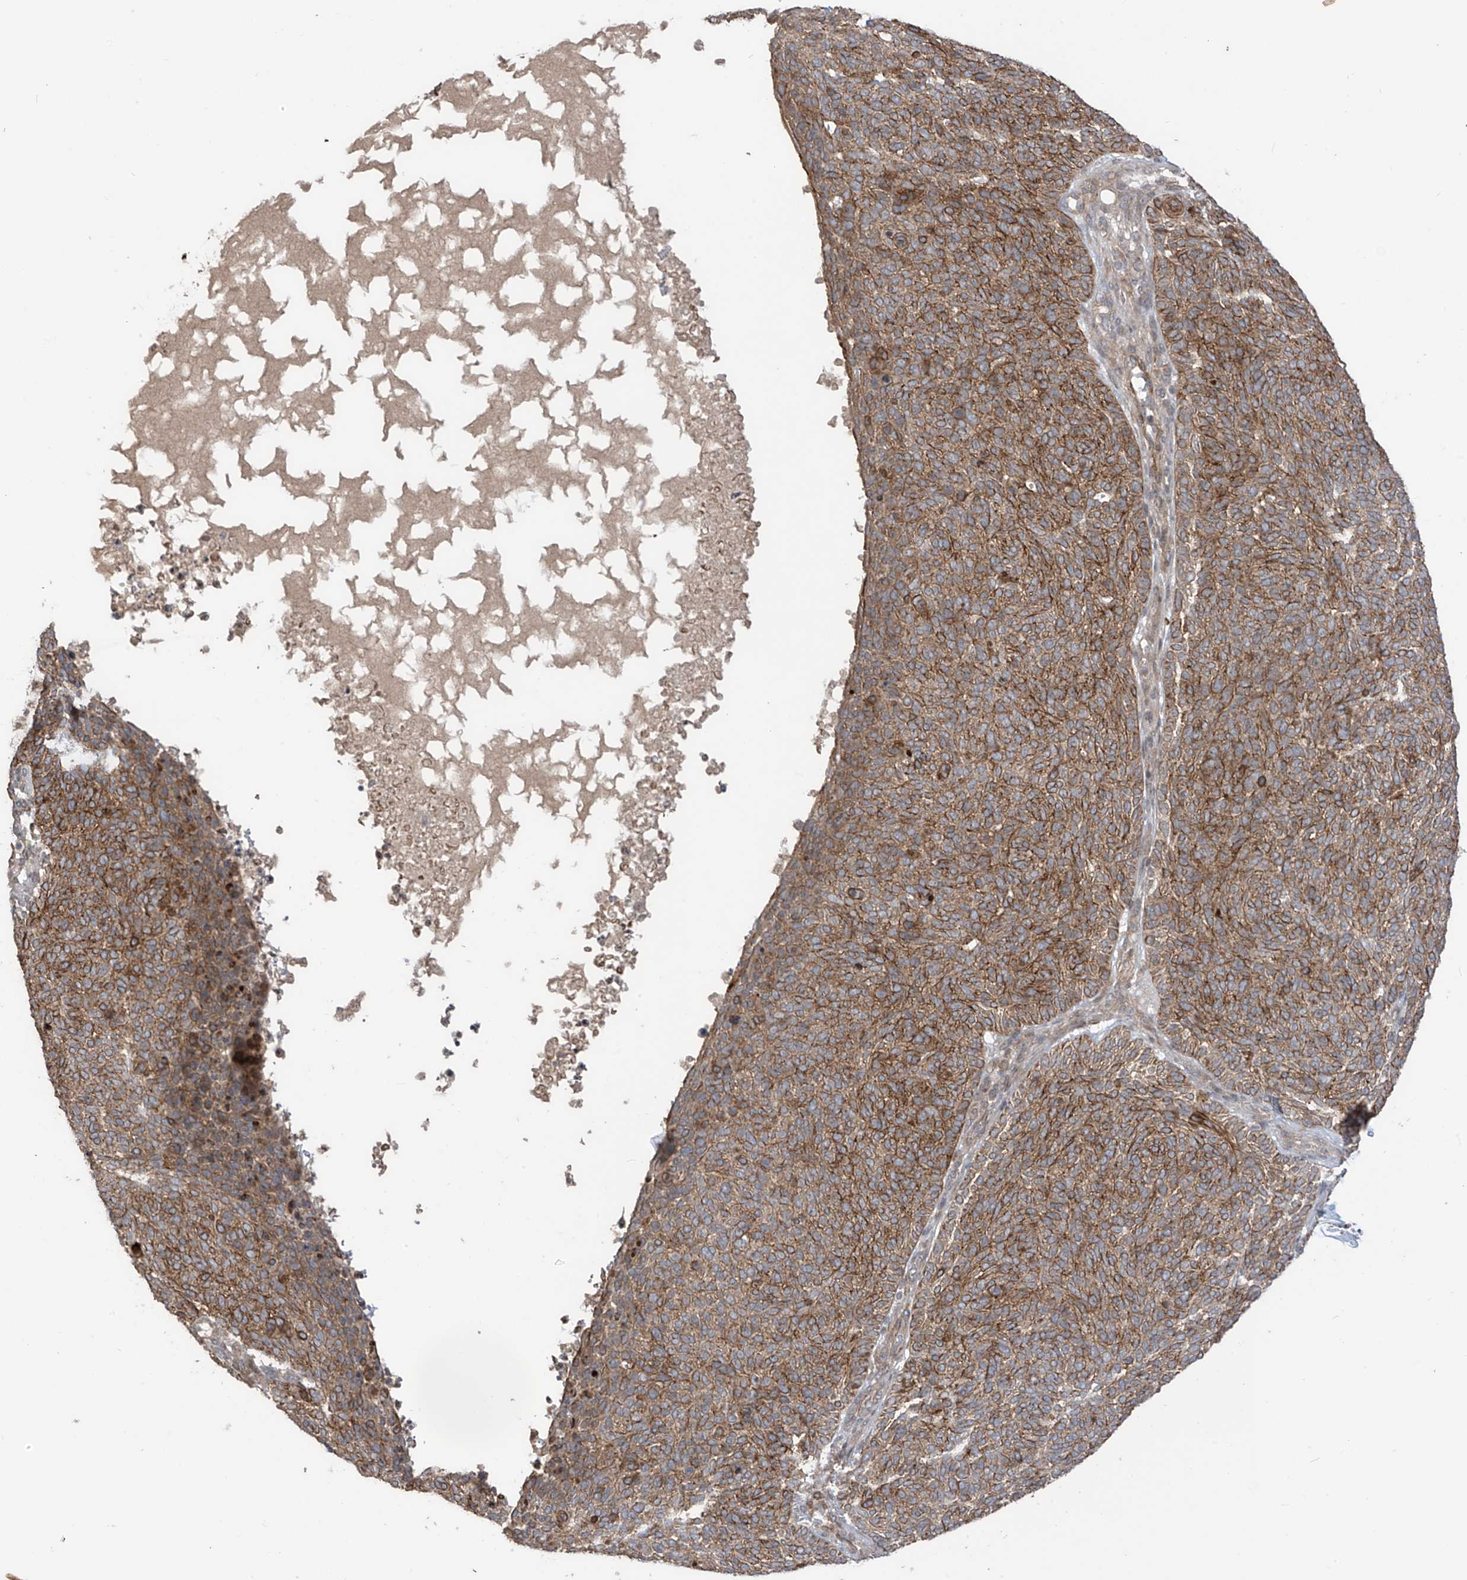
{"staining": {"intensity": "moderate", "quantity": ">75%", "location": "cytoplasmic/membranous"}, "tissue": "skin cancer", "cell_type": "Tumor cells", "image_type": "cancer", "snomed": [{"axis": "morphology", "description": "Squamous cell carcinoma, NOS"}, {"axis": "topography", "description": "Skin"}], "caption": "Squamous cell carcinoma (skin) was stained to show a protein in brown. There is medium levels of moderate cytoplasmic/membranous staining in approximately >75% of tumor cells.", "gene": "LRRC74A", "patient": {"sex": "female", "age": 90}}